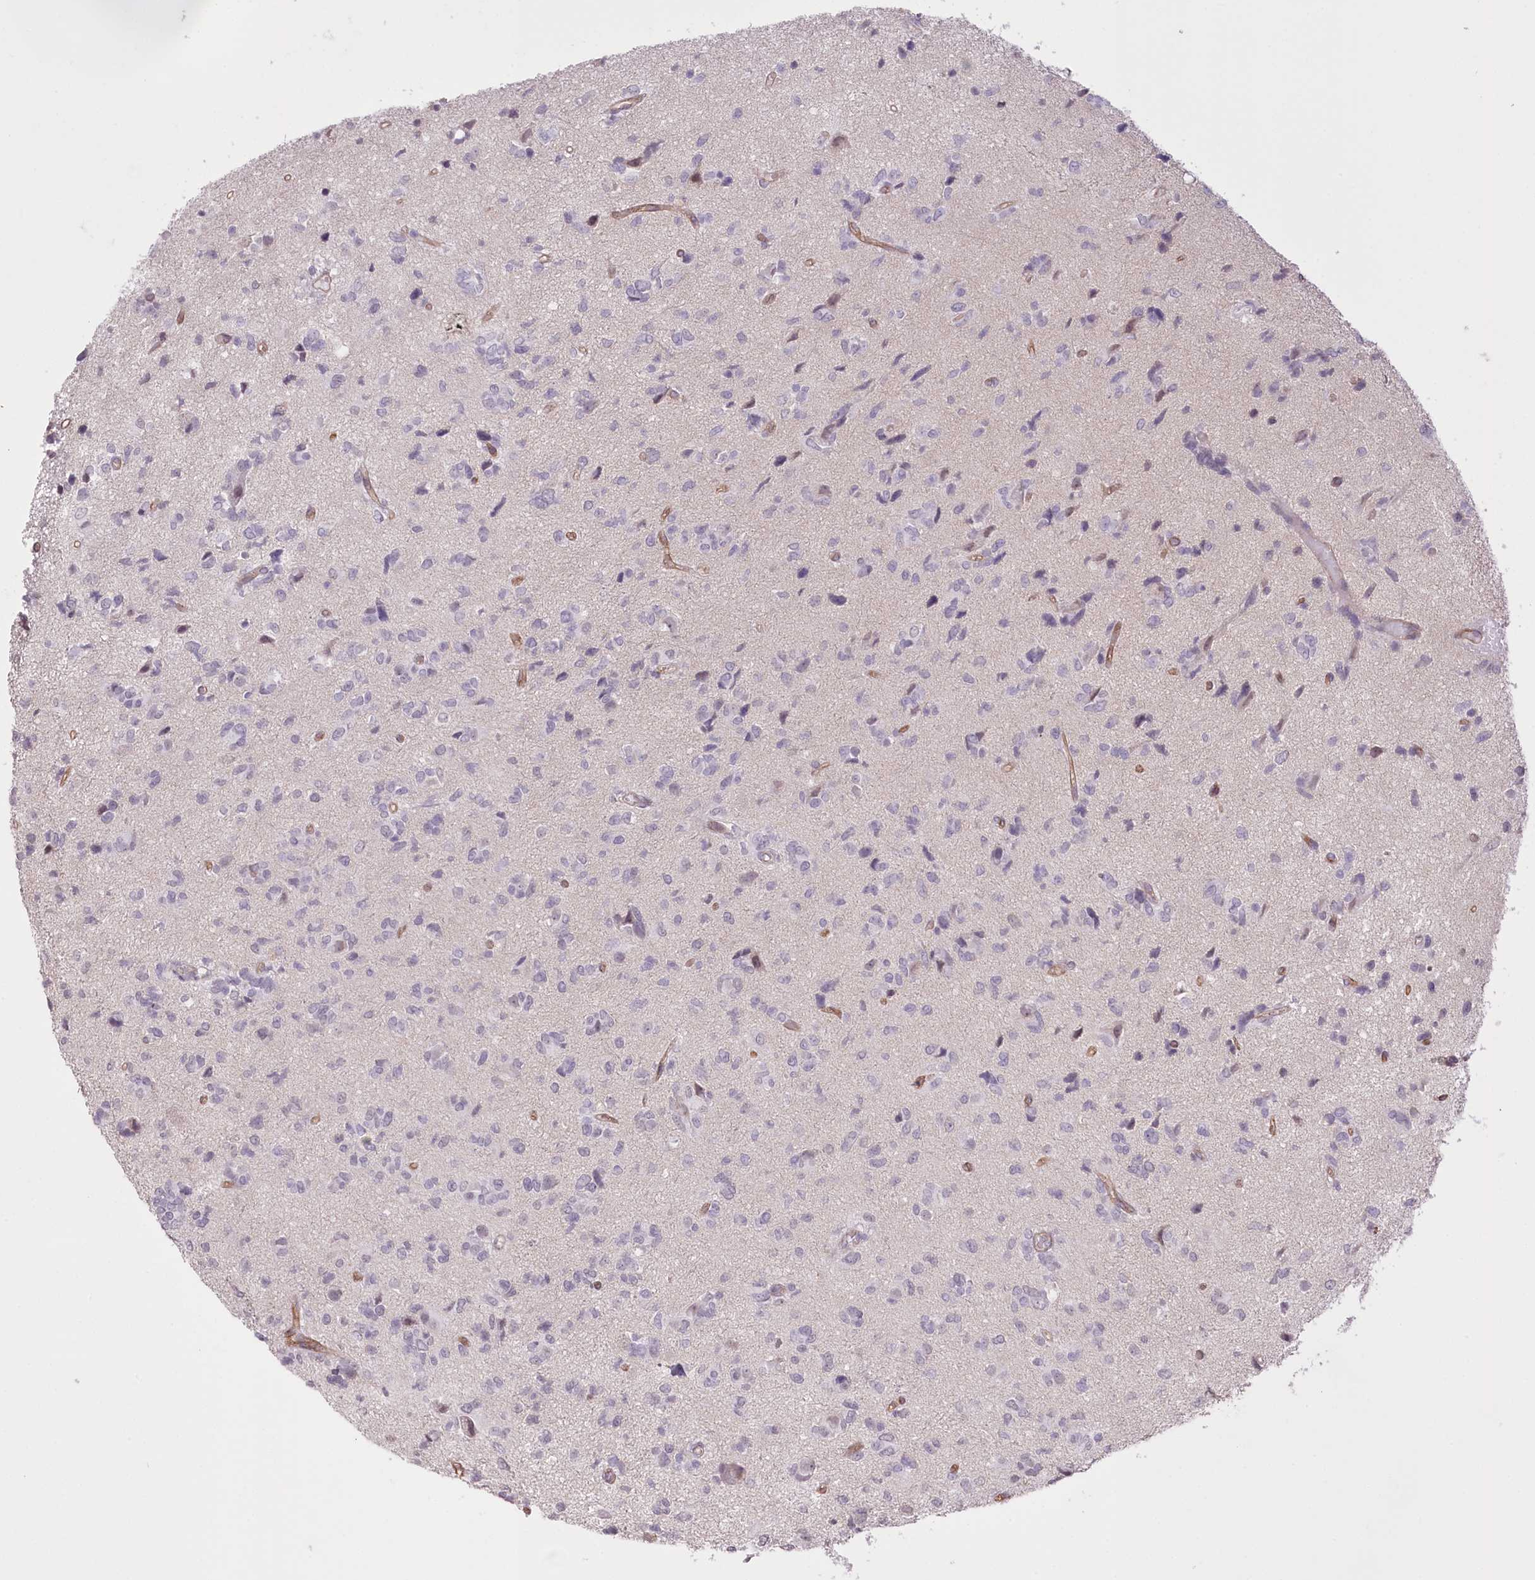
{"staining": {"intensity": "negative", "quantity": "none", "location": "none"}, "tissue": "glioma", "cell_type": "Tumor cells", "image_type": "cancer", "snomed": [{"axis": "morphology", "description": "Glioma, malignant, High grade"}, {"axis": "topography", "description": "Brain"}], "caption": "The micrograph demonstrates no significant positivity in tumor cells of glioma. The staining was performed using DAB (3,3'-diaminobenzidine) to visualize the protein expression in brown, while the nuclei were stained in blue with hematoxylin (Magnification: 20x).", "gene": "SLC39A10", "patient": {"sex": "female", "age": 59}}